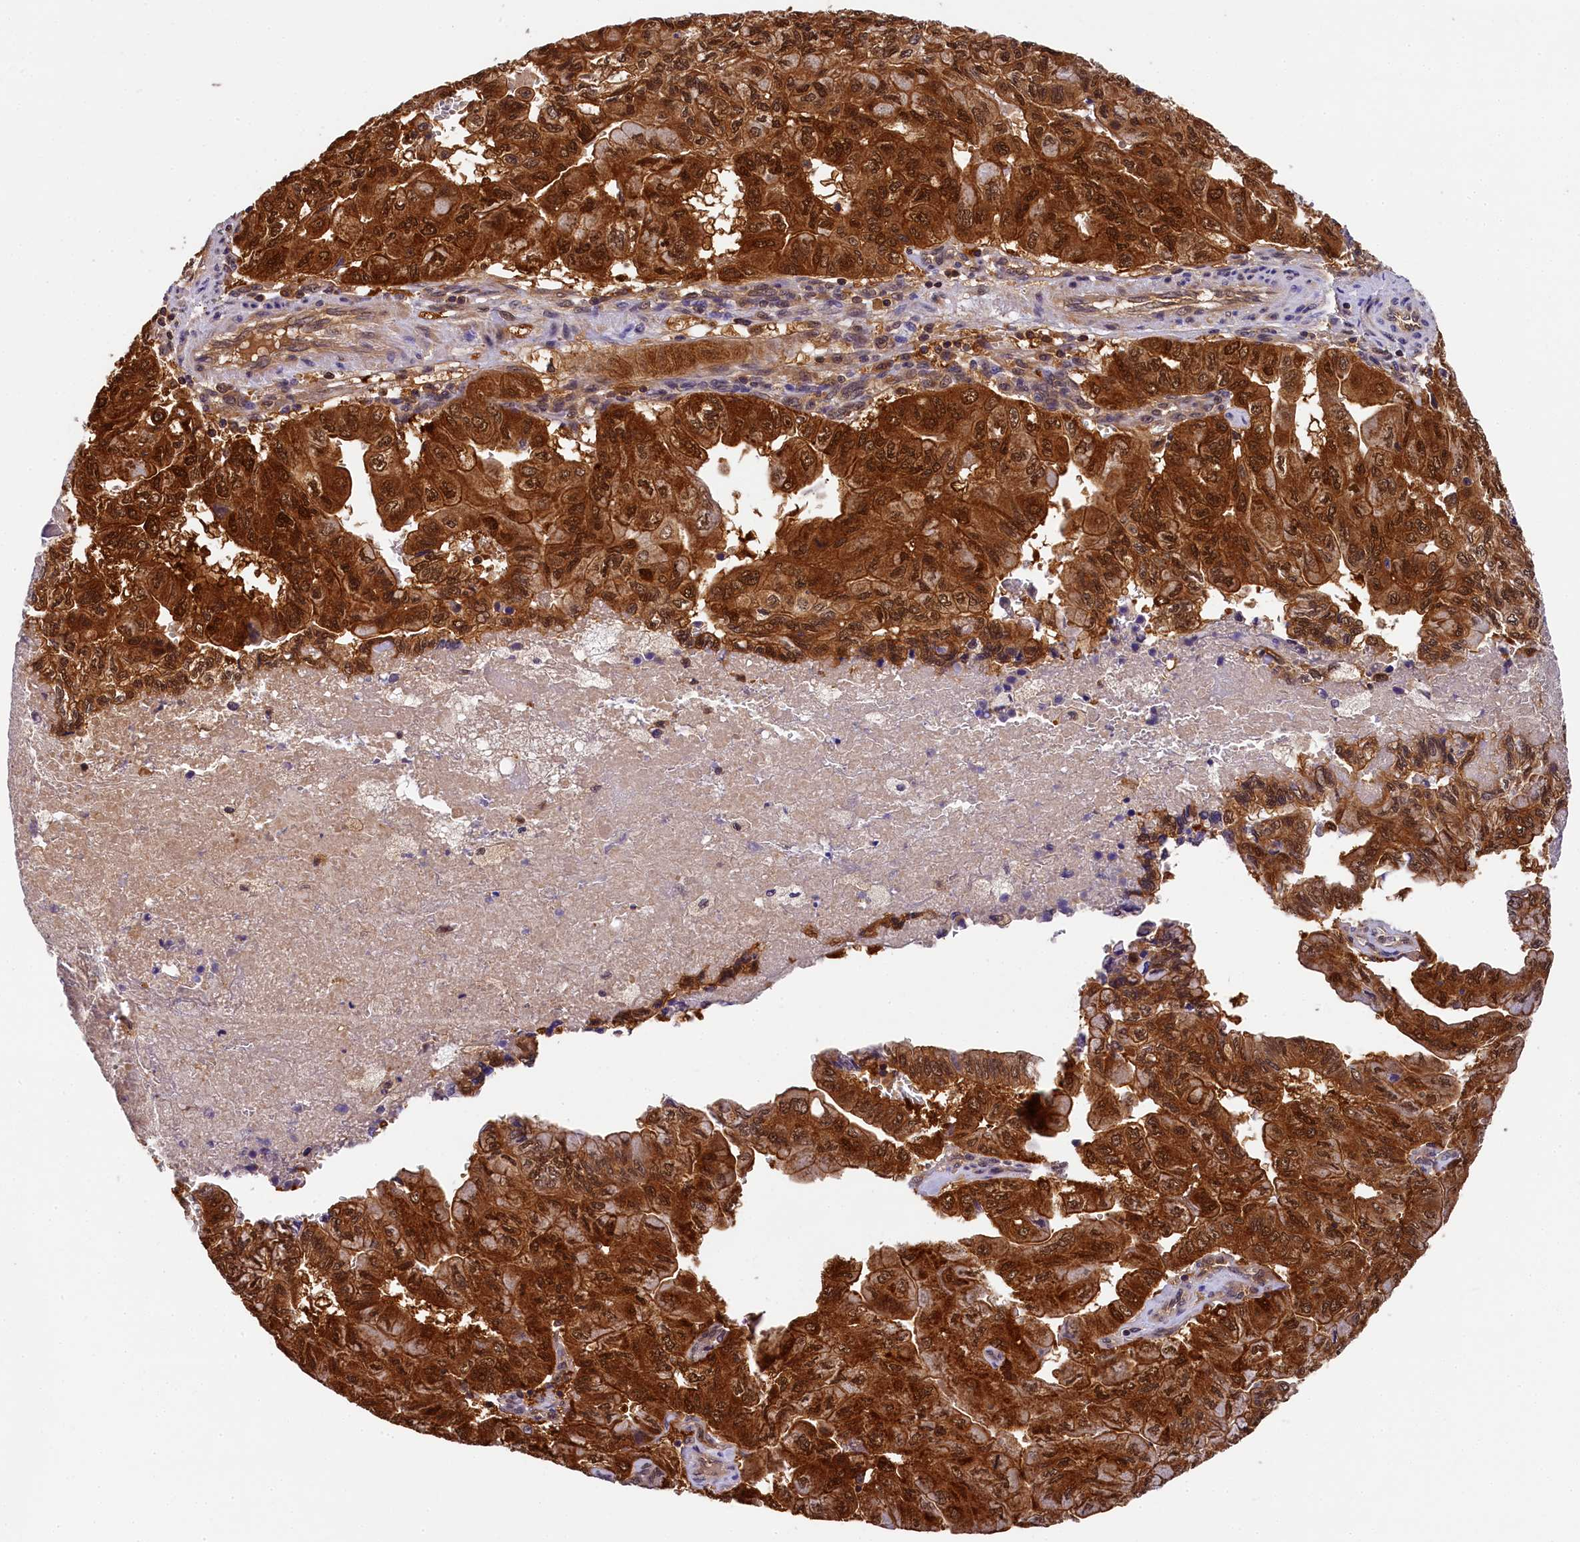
{"staining": {"intensity": "strong", "quantity": ">75%", "location": "cytoplasmic/membranous,nuclear"}, "tissue": "pancreatic cancer", "cell_type": "Tumor cells", "image_type": "cancer", "snomed": [{"axis": "morphology", "description": "Adenocarcinoma, NOS"}, {"axis": "topography", "description": "Pancreas"}], "caption": "A histopathology image of pancreatic cancer stained for a protein displays strong cytoplasmic/membranous and nuclear brown staining in tumor cells.", "gene": "EIF6", "patient": {"sex": "male", "age": 51}}